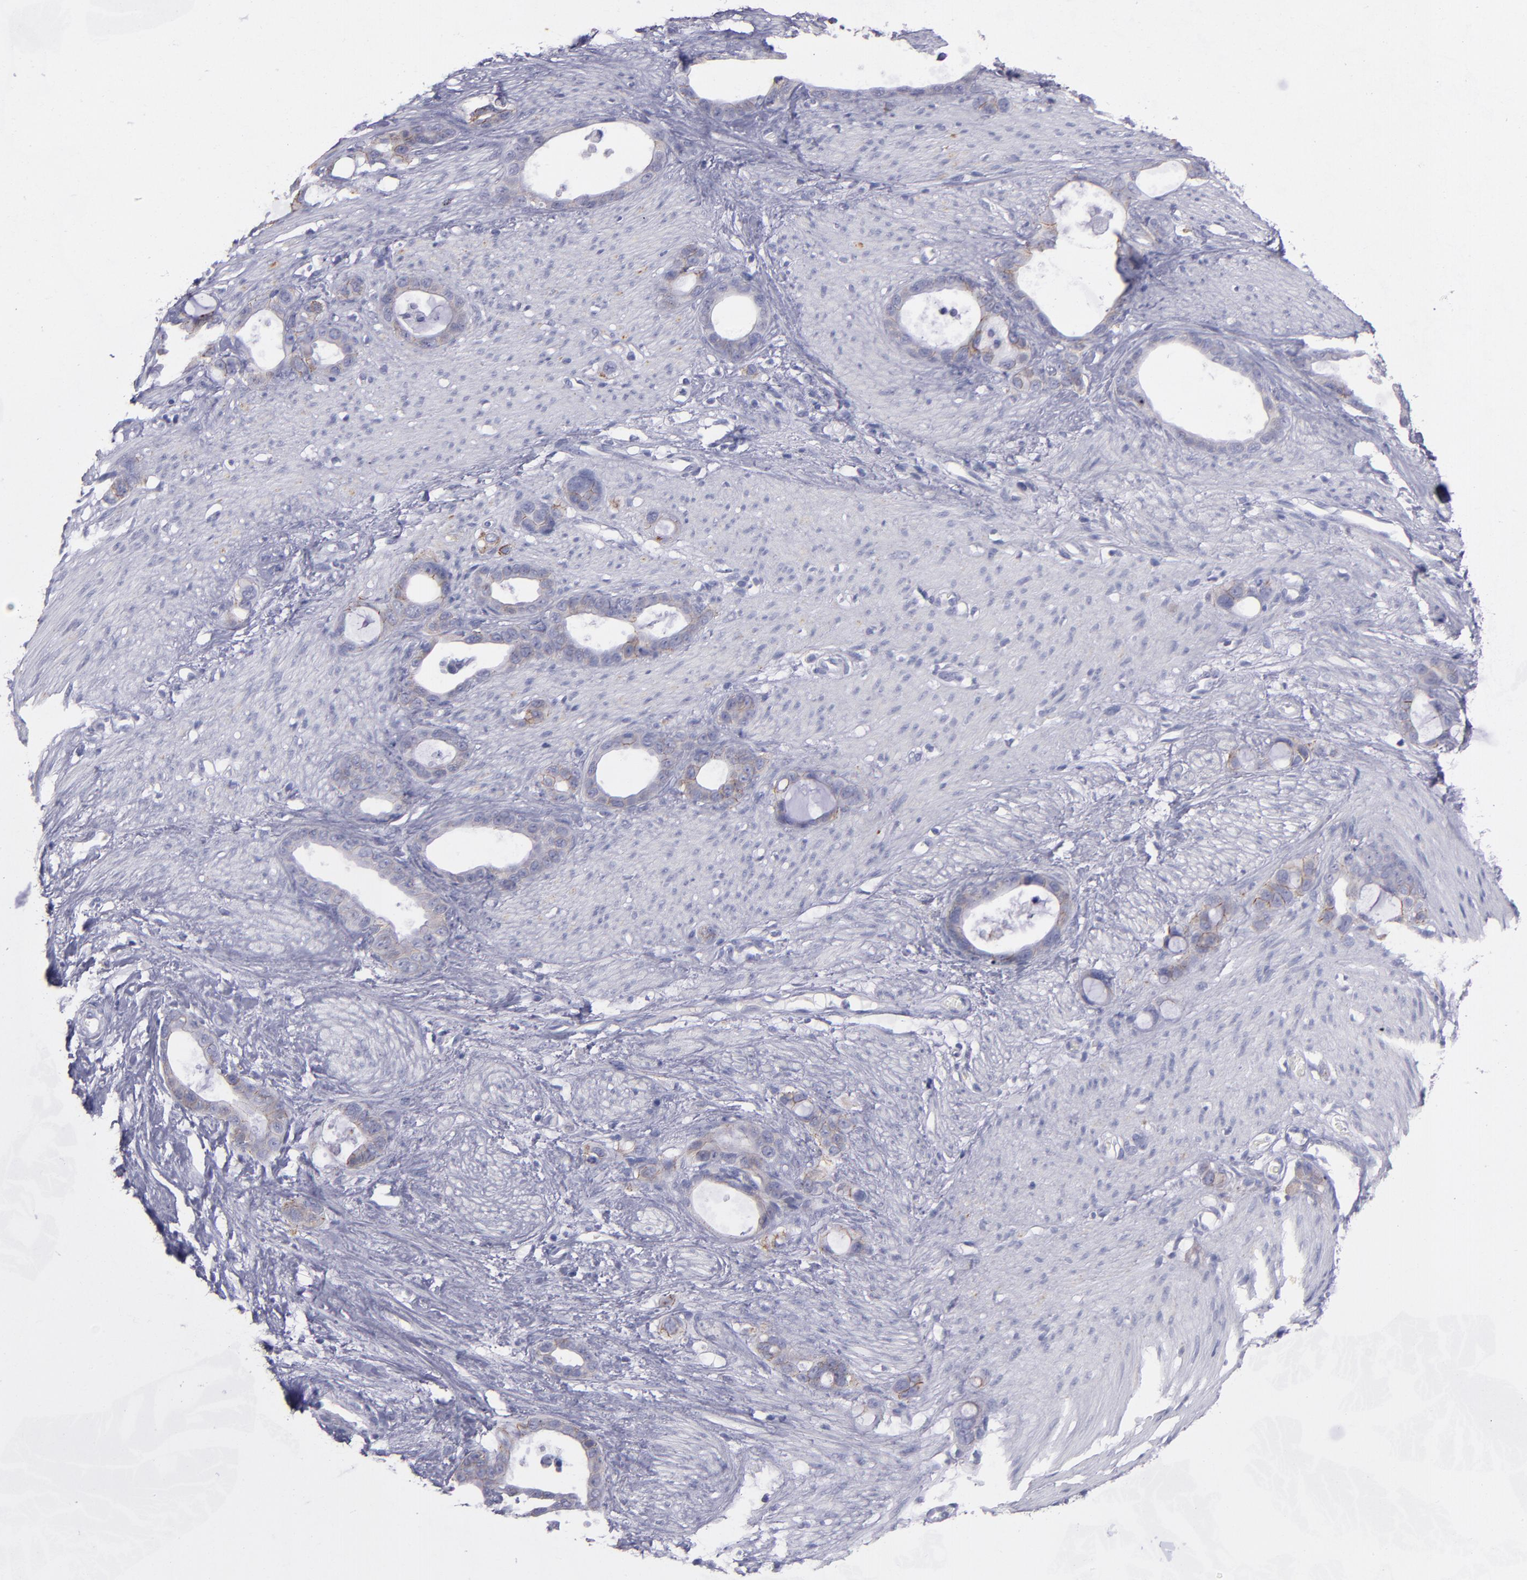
{"staining": {"intensity": "moderate", "quantity": ">75%", "location": "cytoplasmic/membranous"}, "tissue": "stomach cancer", "cell_type": "Tumor cells", "image_type": "cancer", "snomed": [{"axis": "morphology", "description": "Adenocarcinoma, NOS"}, {"axis": "topography", "description": "Stomach"}], "caption": "A medium amount of moderate cytoplasmic/membranous positivity is seen in approximately >75% of tumor cells in stomach adenocarcinoma tissue. (brown staining indicates protein expression, while blue staining denotes nuclei).", "gene": "CDH3", "patient": {"sex": "female", "age": 75}}